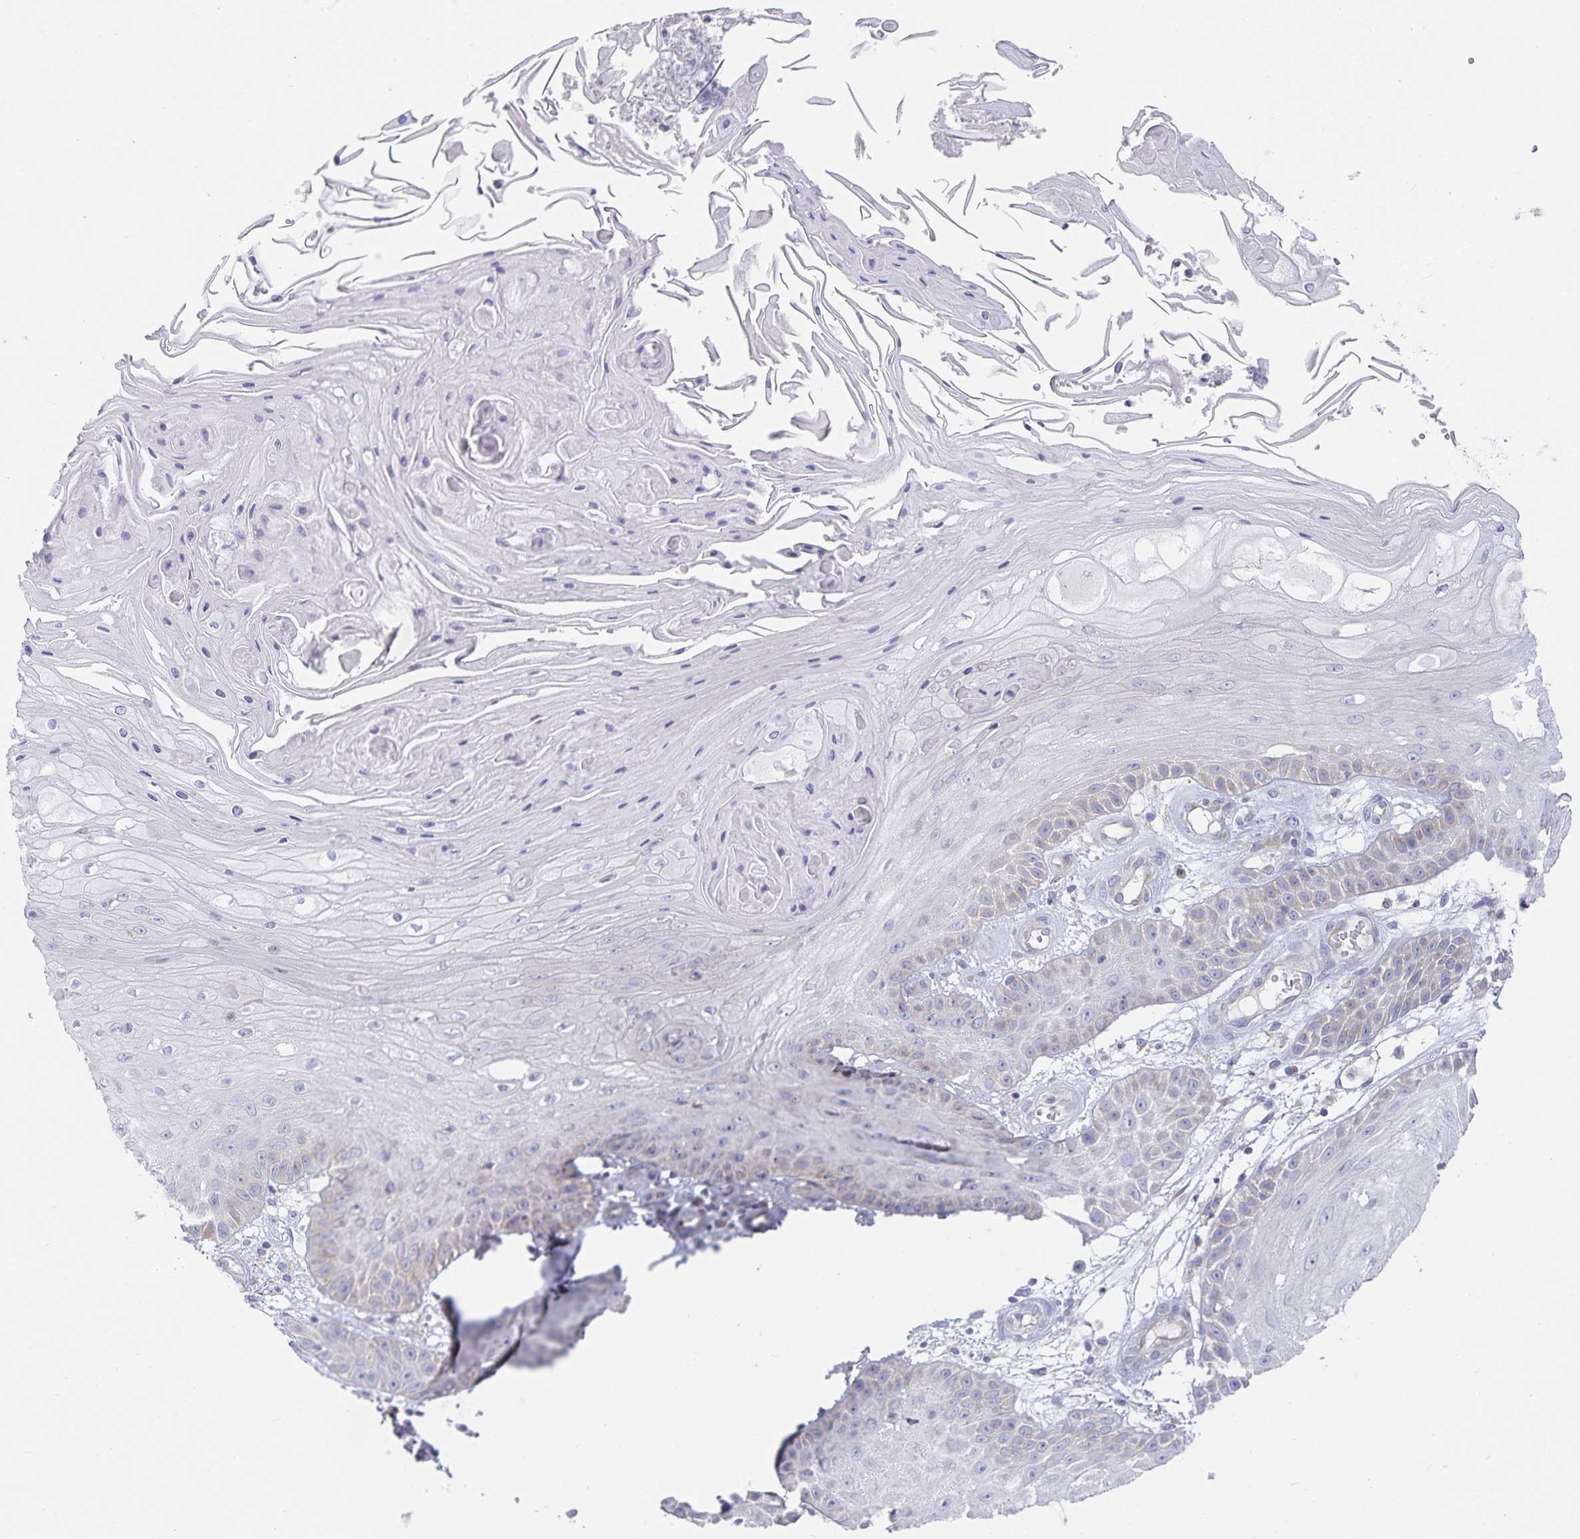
{"staining": {"intensity": "negative", "quantity": "none", "location": "none"}, "tissue": "skin cancer", "cell_type": "Tumor cells", "image_type": "cancer", "snomed": [{"axis": "morphology", "description": "Squamous cell carcinoma, NOS"}, {"axis": "topography", "description": "Skin"}], "caption": "Photomicrograph shows no protein expression in tumor cells of skin cancer tissue. (Stains: DAB (3,3'-diaminobenzidine) immunohistochemistry with hematoxylin counter stain, Microscopy: brightfield microscopy at high magnification).", "gene": "SFTPA1", "patient": {"sex": "male", "age": 70}}